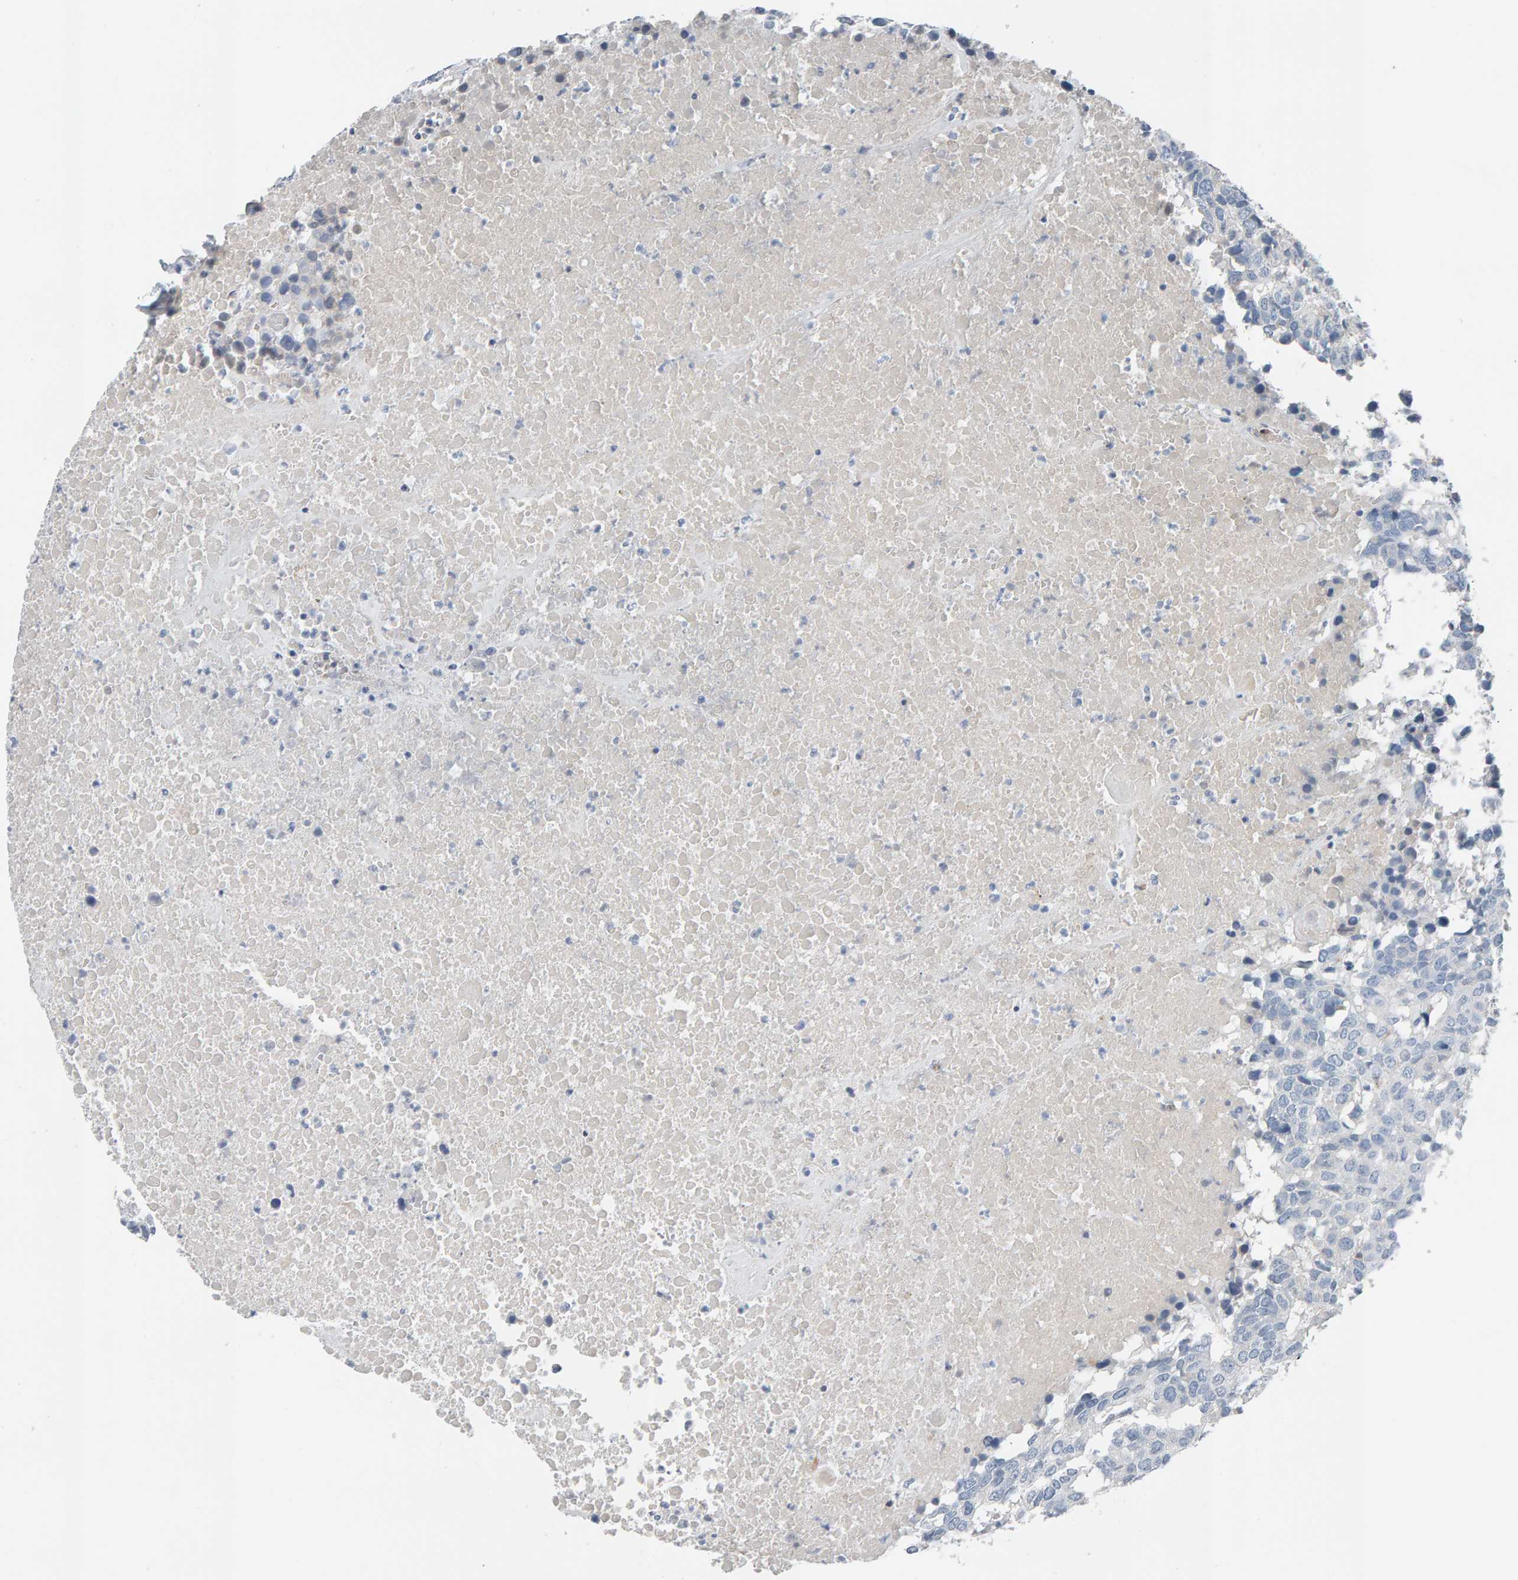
{"staining": {"intensity": "negative", "quantity": "none", "location": "none"}, "tissue": "head and neck cancer", "cell_type": "Tumor cells", "image_type": "cancer", "snomed": [{"axis": "morphology", "description": "Squamous cell carcinoma, NOS"}, {"axis": "topography", "description": "Head-Neck"}], "caption": "The immunohistochemistry image has no significant staining in tumor cells of head and neck cancer tissue.", "gene": "FYN", "patient": {"sex": "male", "age": 66}}